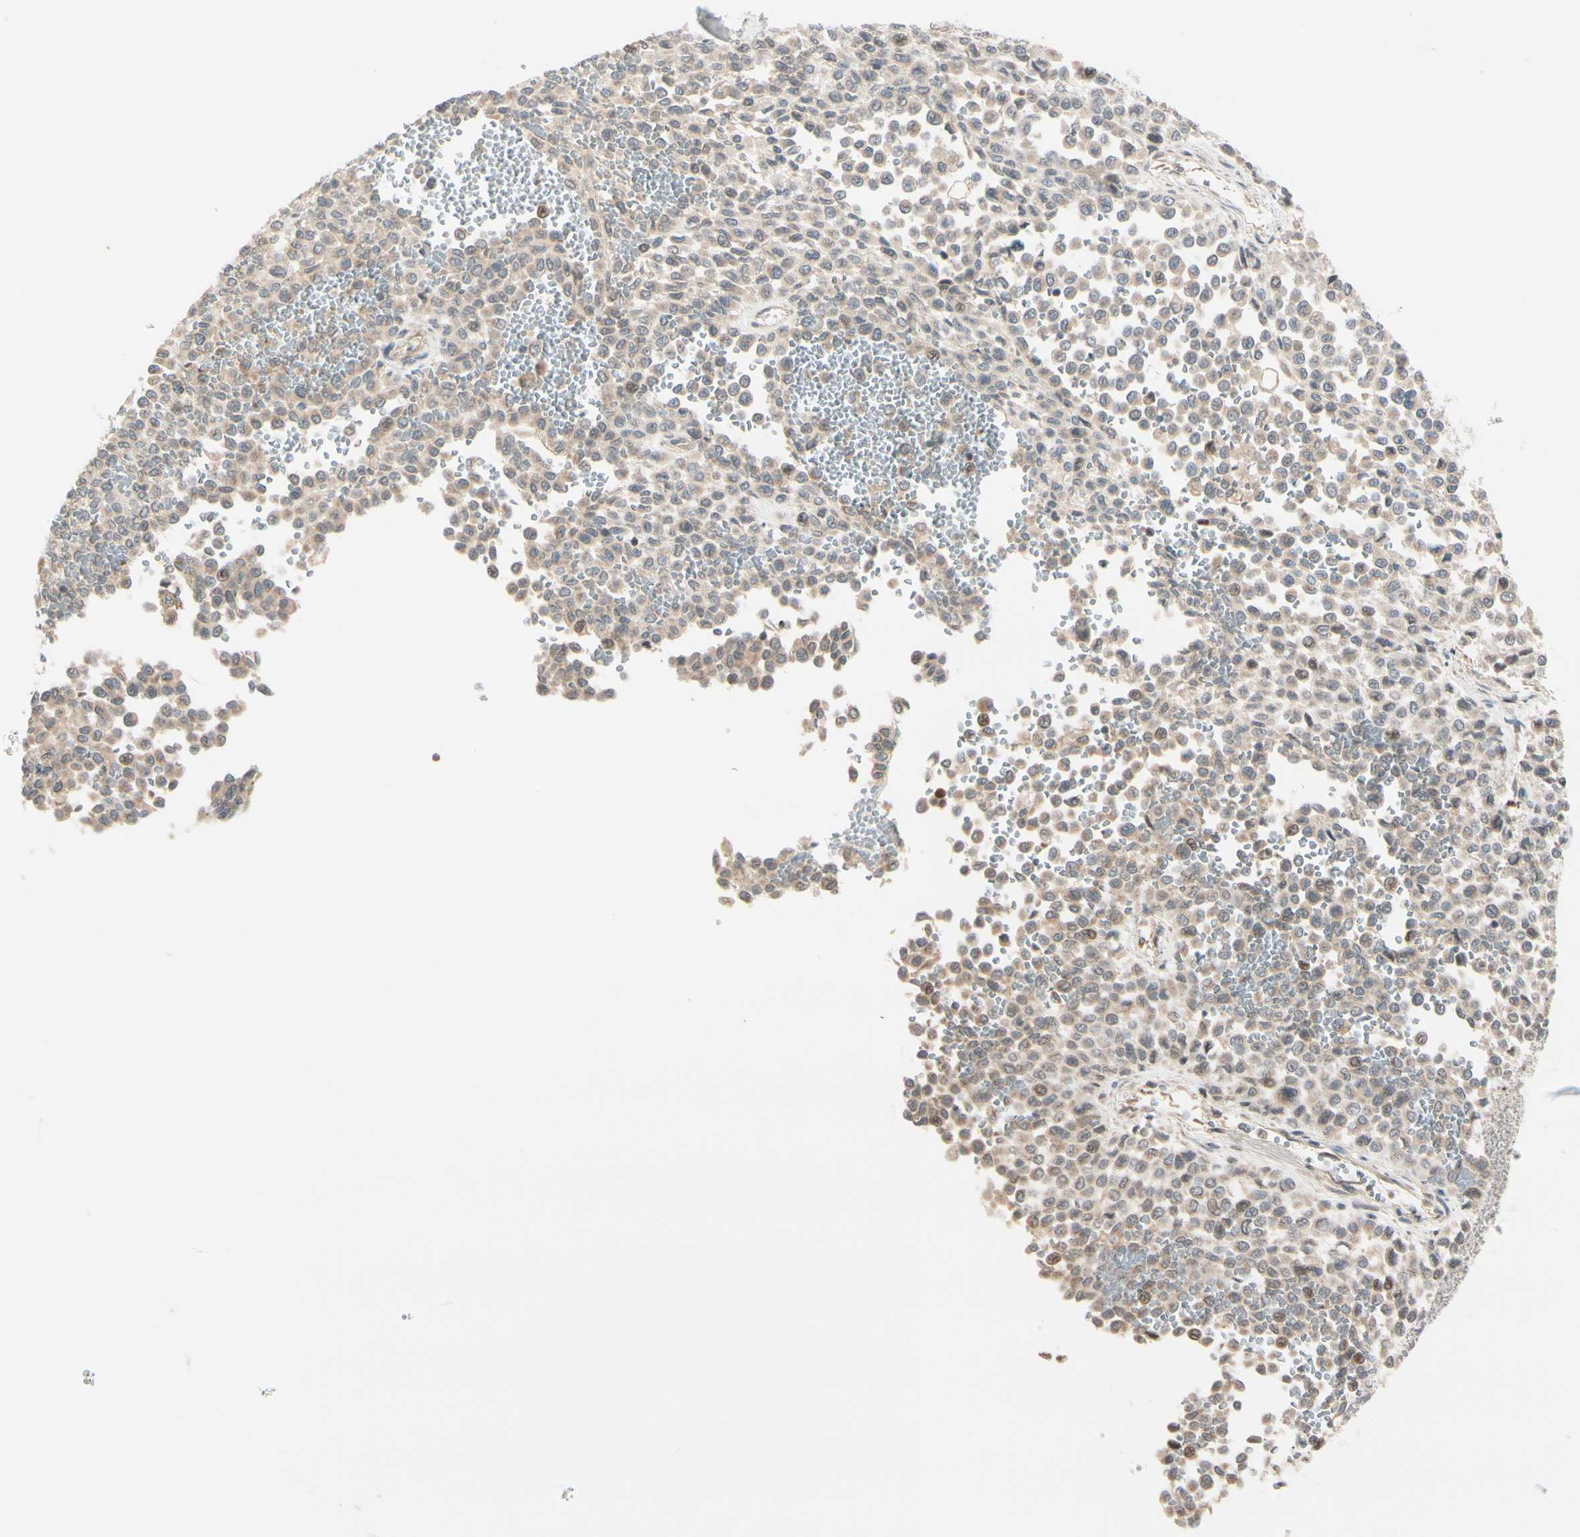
{"staining": {"intensity": "weak", "quantity": ">75%", "location": "cytoplasmic/membranous"}, "tissue": "melanoma", "cell_type": "Tumor cells", "image_type": "cancer", "snomed": [{"axis": "morphology", "description": "Malignant melanoma, Metastatic site"}, {"axis": "topography", "description": "Pancreas"}], "caption": "DAB (3,3'-diaminobenzidine) immunohistochemical staining of human malignant melanoma (metastatic site) shows weak cytoplasmic/membranous protein positivity in about >75% of tumor cells. (DAB = brown stain, brightfield microscopy at high magnification).", "gene": "FGF10", "patient": {"sex": "female", "age": 30}}